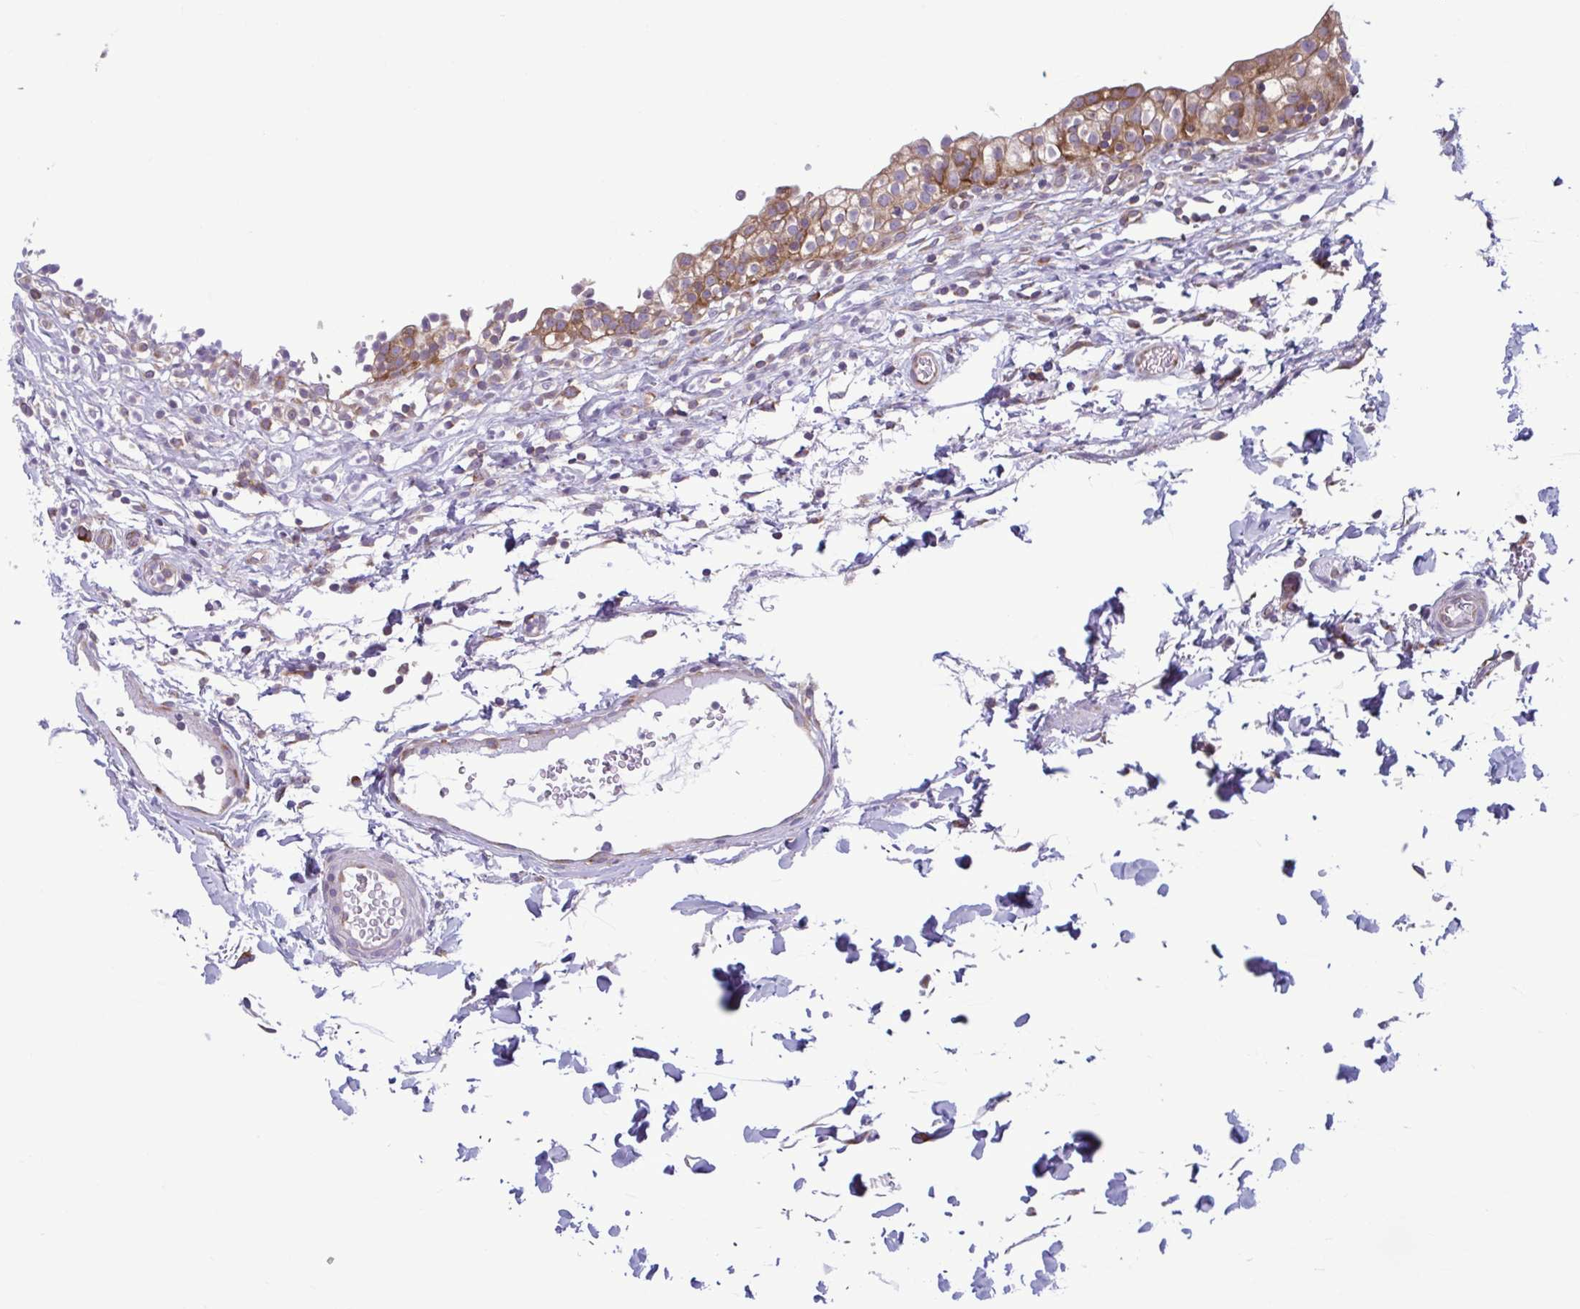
{"staining": {"intensity": "strong", "quantity": ">75%", "location": "cytoplasmic/membranous"}, "tissue": "urinary bladder", "cell_type": "Urothelial cells", "image_type": "normal", "snomed": [{"axis": "morphology", "description": "Normal tissue, NOS"}, {"axis": "topography", "description": "Urinary bladder"}, {"axis": "topography", "description": "Peripheral nerve tissue"}], "caption": "A photomicrograph of urinary bladder stained for a protein reveals strong cytoplasmic/membranous brown staining in urothelial cells.", "gene": "RPS16", "patient": {"sex": "male", "age": 55}}